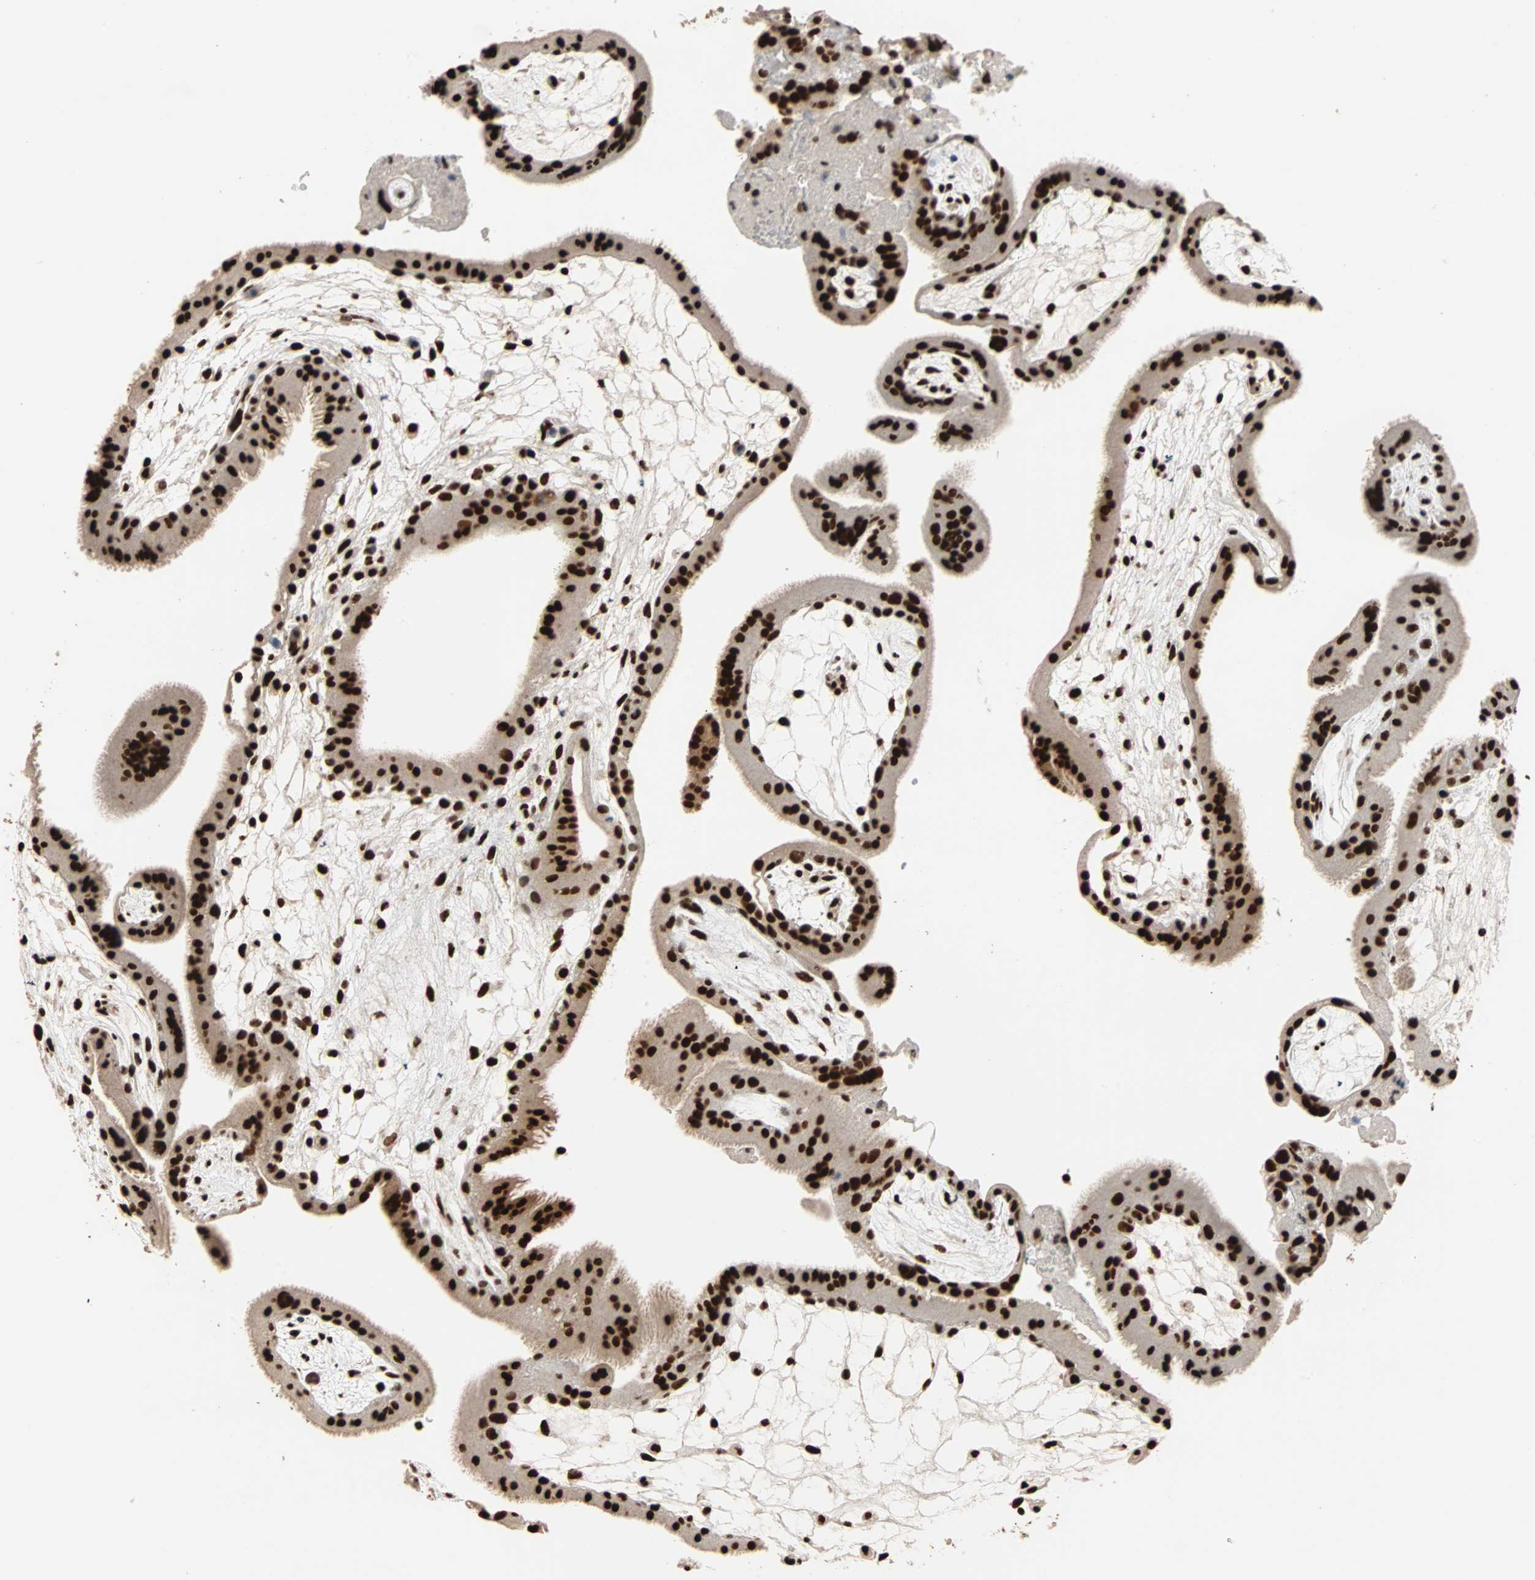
{"staining": {"intensity": "strong", "quantity": ">75%", "location": "nuclear"}, "tissue": "placenta", "cell_type": "Decidual cells", "image_type": "normal", "snomed": [{"axis": "morphology", "description": "Normal tissue, NOS"}, {"axis": "topography", "description": "Placenta"}], "caption": "A high amount of strong nuclear positivity is identified in approximately >75% of decidual cells in normal placenta. (IHC, brightfield microscopy, high magnification).", "gene": "ILF2", "patient": {"sex": "female", "age": 19}}